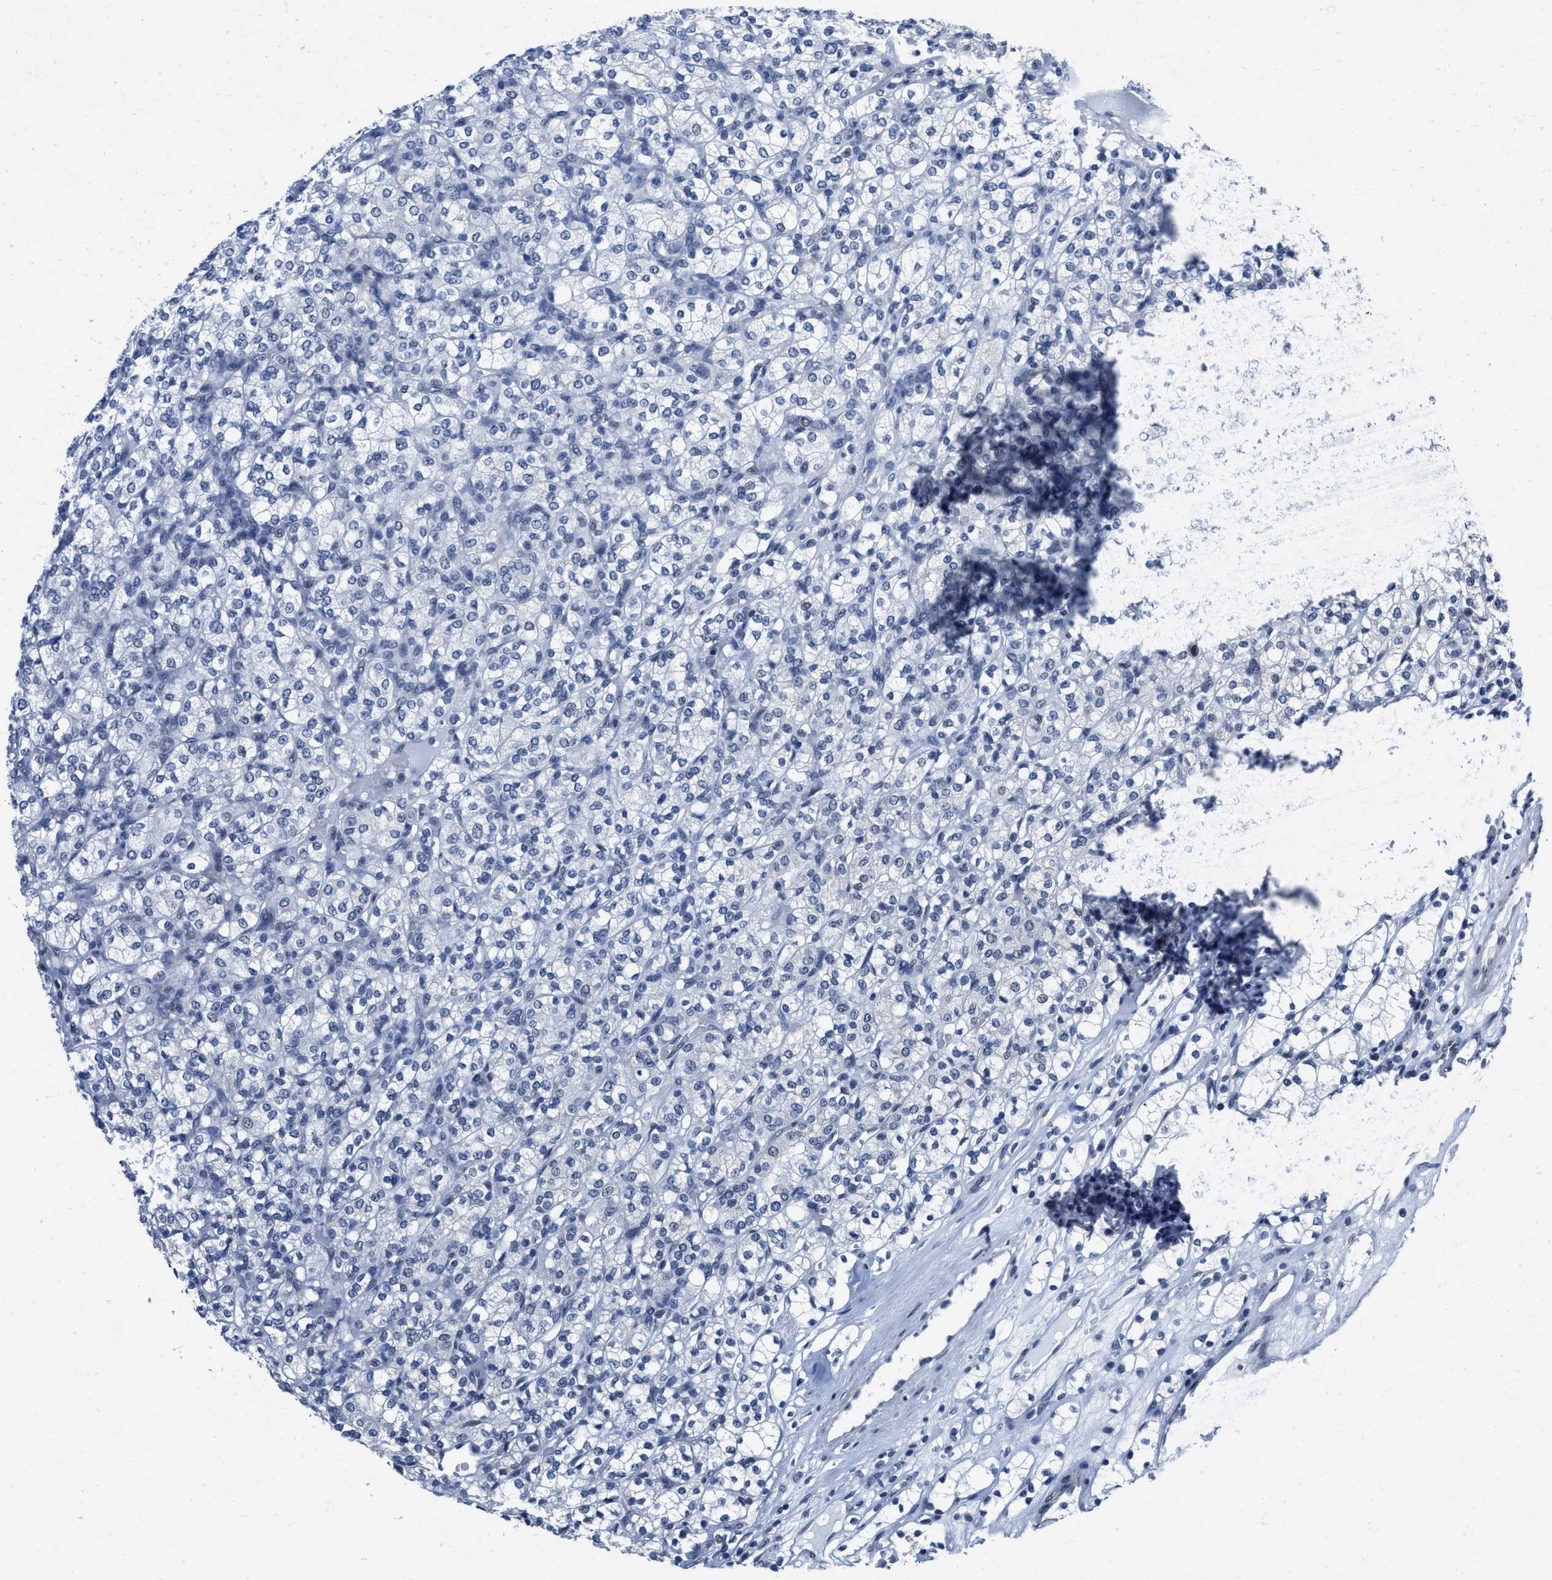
{"staining": {"intensity": "negative", "quantity": "none", "location": "none"}, "tissue": "renal cancer", "cell_type": "Tumor cells", "image_type": "cancer", "snomed": [{"axis": "morphology", "description": "Adenocarcinoma, NOS"}, {"axis": "topography", "description": "Kidney"}], "caption": "This is an IHC image of adenocarcinoma (renal). There is no expression in tumor cells.", "gene": "ID3", "patient": {"sex": "male", "age": 77}}